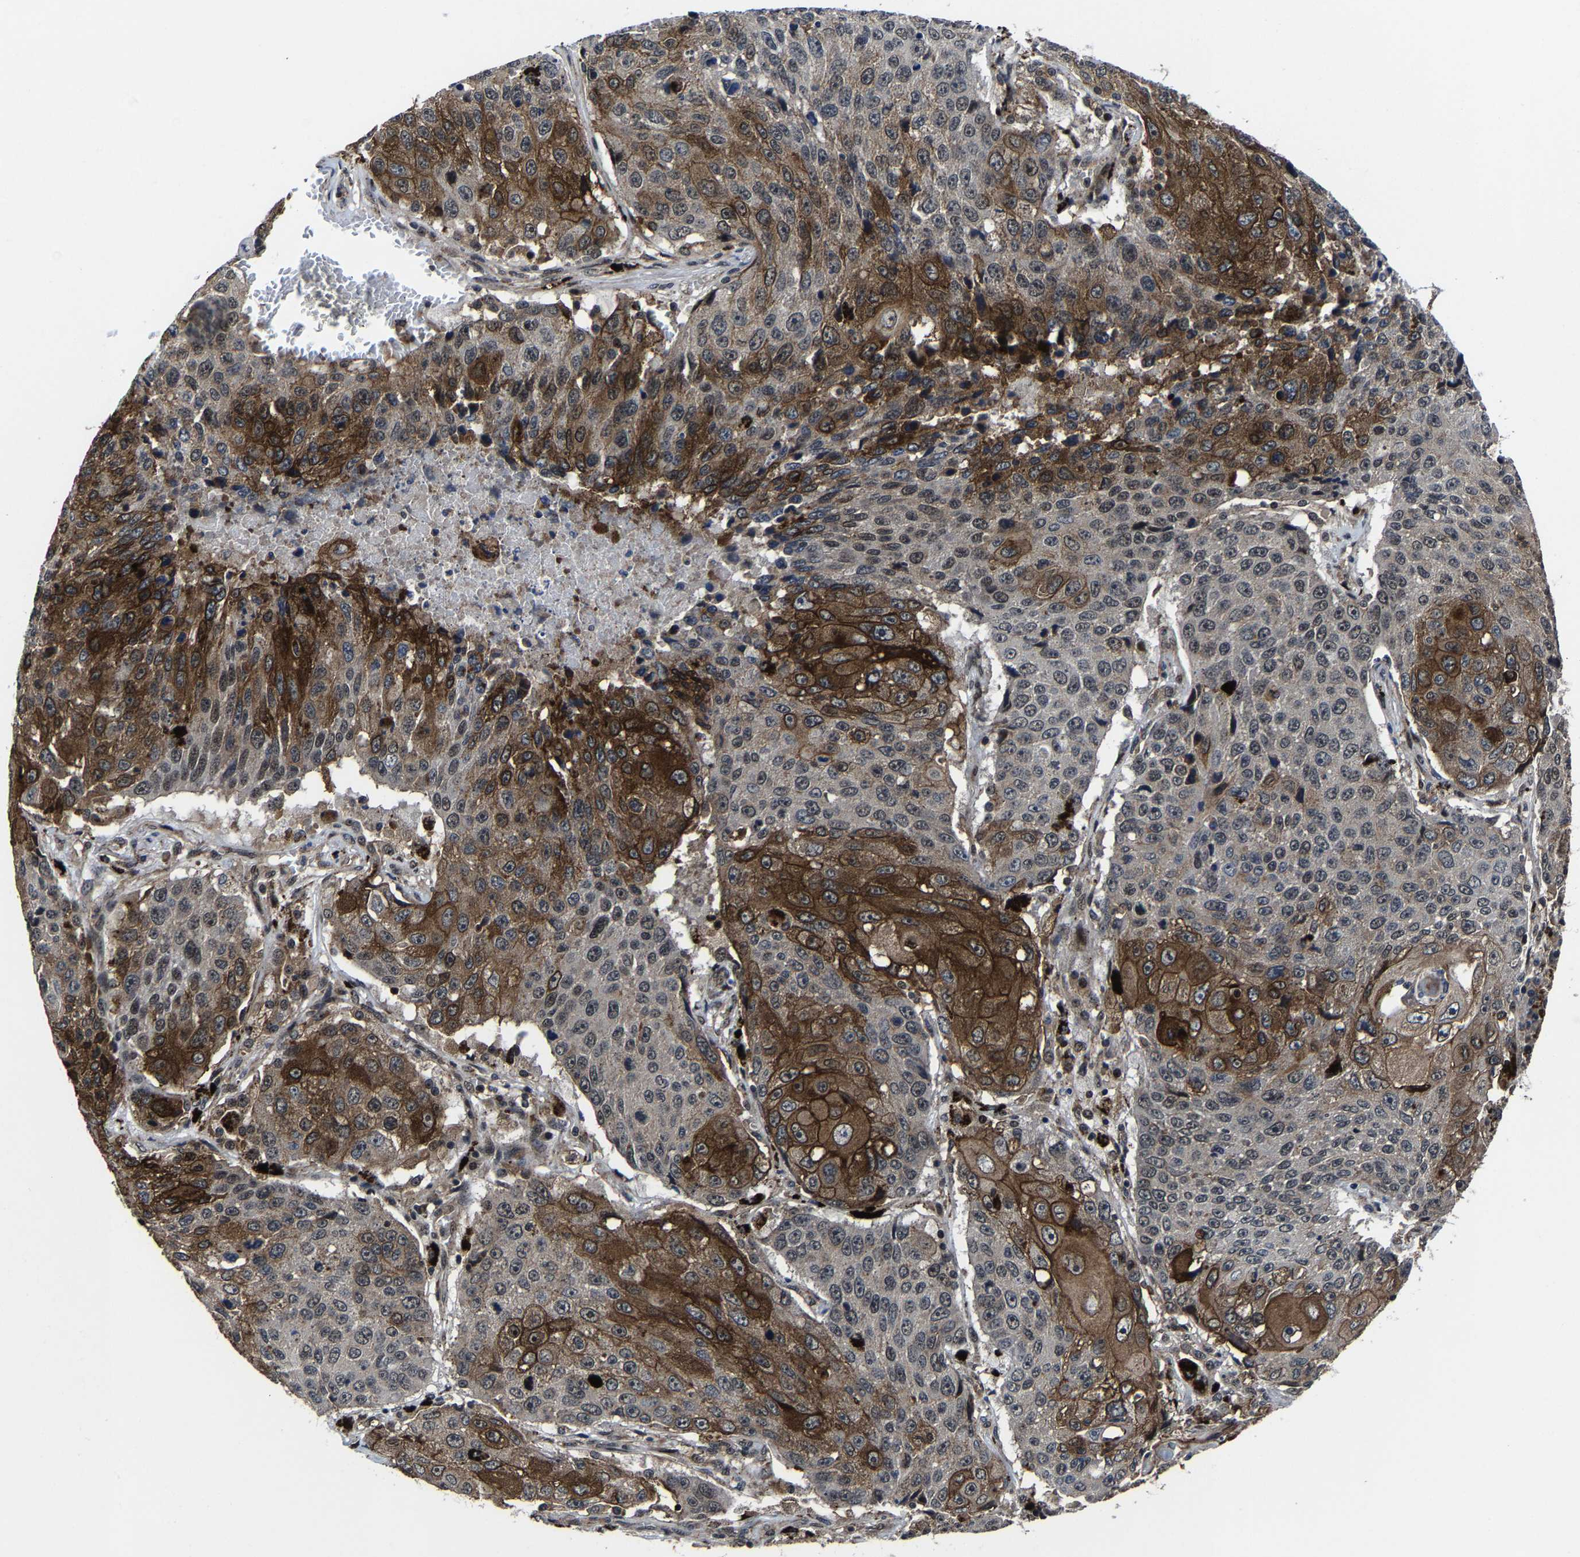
{"staining": {"intensity": "strong", "quantity": "25%-75%", "location": "cytoplasmic/membranous"}, "tissue": "lung cancer", "cell_type": "Tumor cells", "image_type": "cancer", "snomed": [{"axis": "morphology", "description": "Squamous cell carcinoma, NOS"}, {"axis": "topography", "description": "Lung"}], "caption": "Immunohistochemical staining of human lung cancer exhibits strong cytoplasmic/membranous protein staining in about 25%-75% of tumor cells.", "gene": "ZCCHC7", "patient": {"sex": "male", "age": 61}}